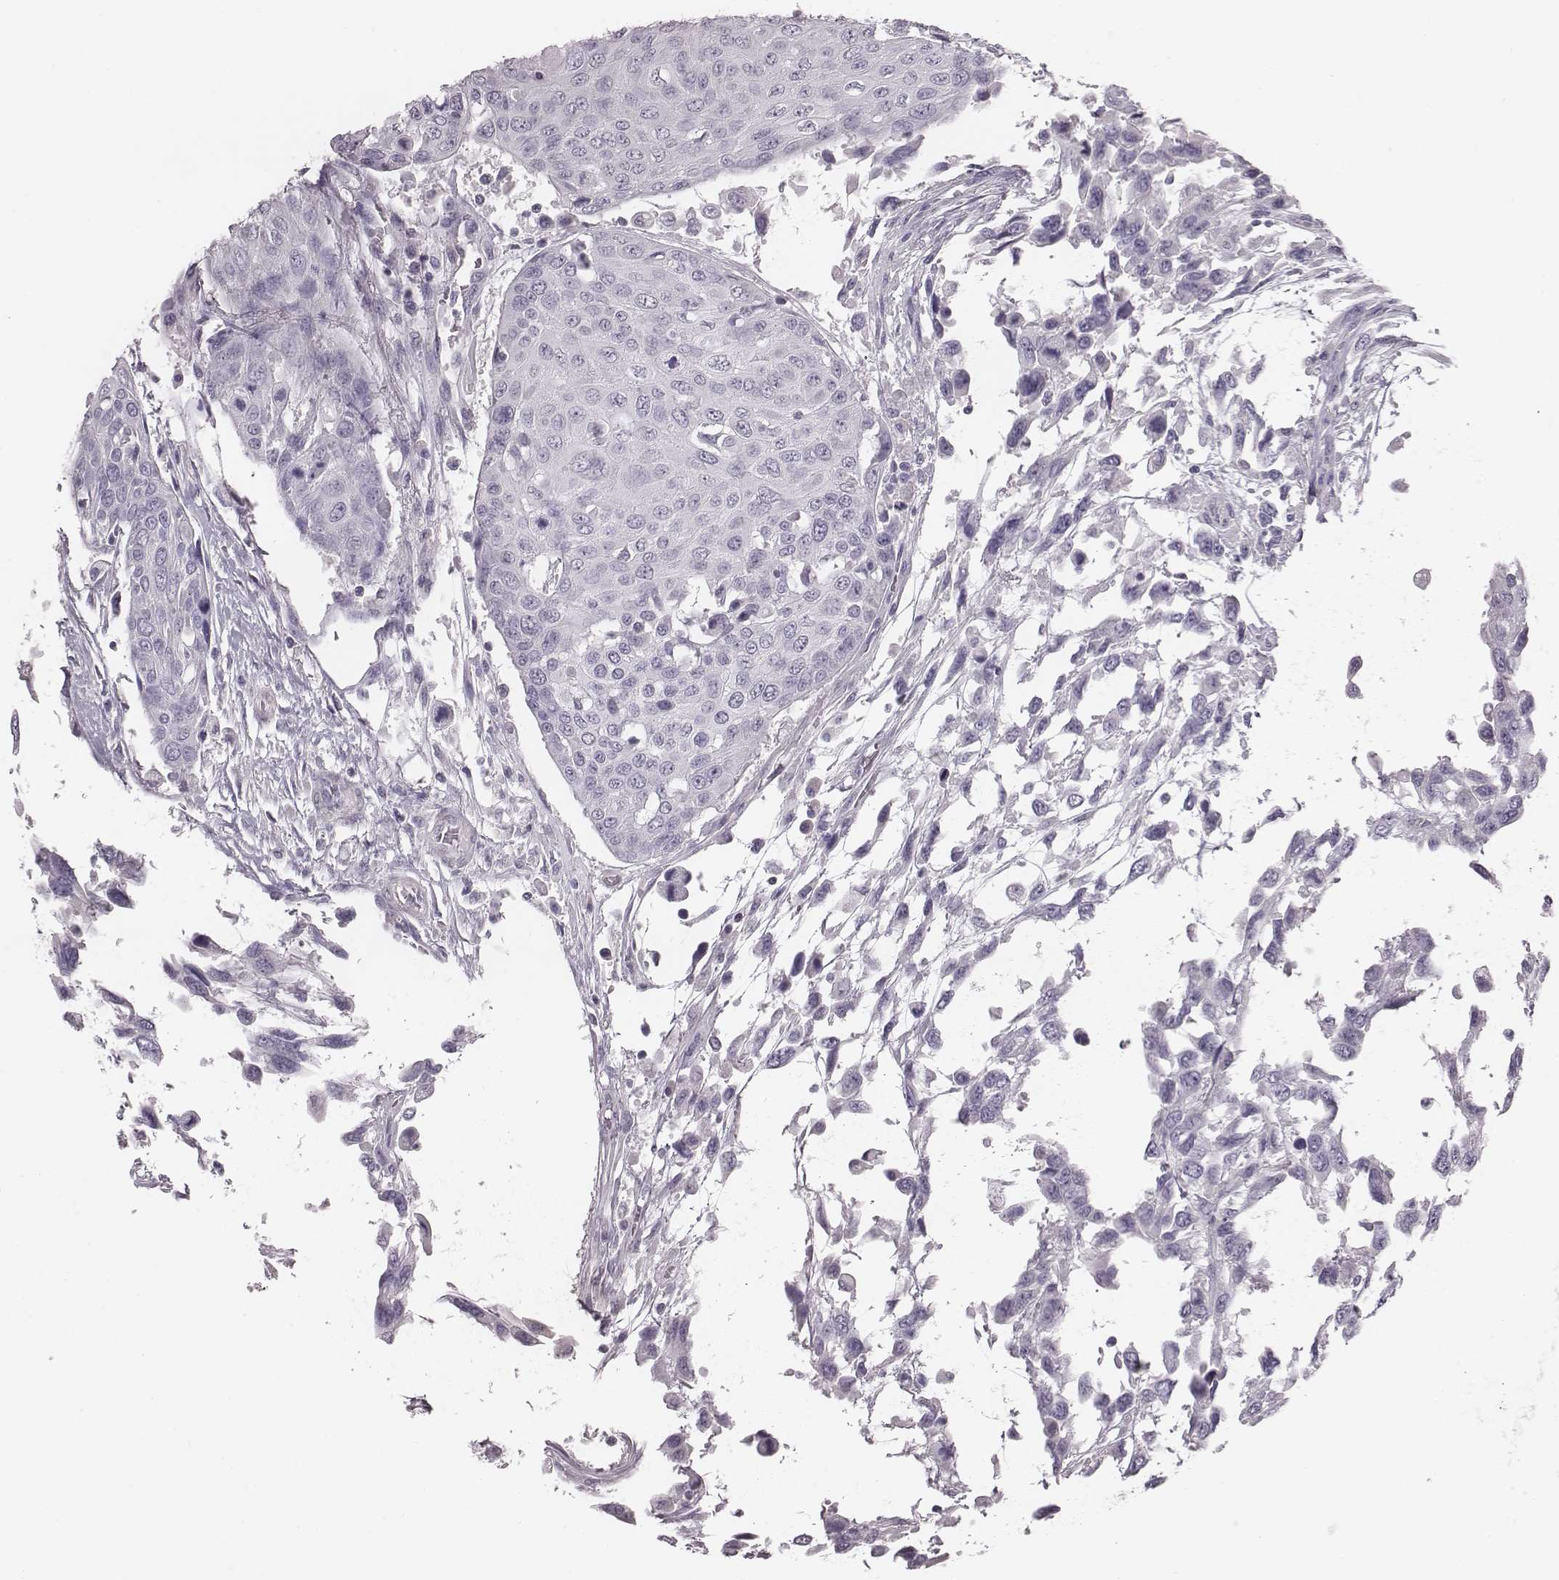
{"staining": {"intensity": "negative", "quantity": "none", "location": "none"}, "tissue": "urothelial cancer", "cell_type": "Tumor cells", "image_type": "cancer", "snomed": [{"axis": "morphology", "description": "Urothelial carcinoma, High grade"}, {"axis": "topography", "description": "Urinary bladder"}], "caption": "Tumor cells are negative for brown protein staining in urothelial carcinoma (high-grade). (DAB (3,3'-diaminobenzidine) immunohistochemistry, high magnification).", "gene": "PDE8B", "patient": {"sex": "female", "age": 70}}